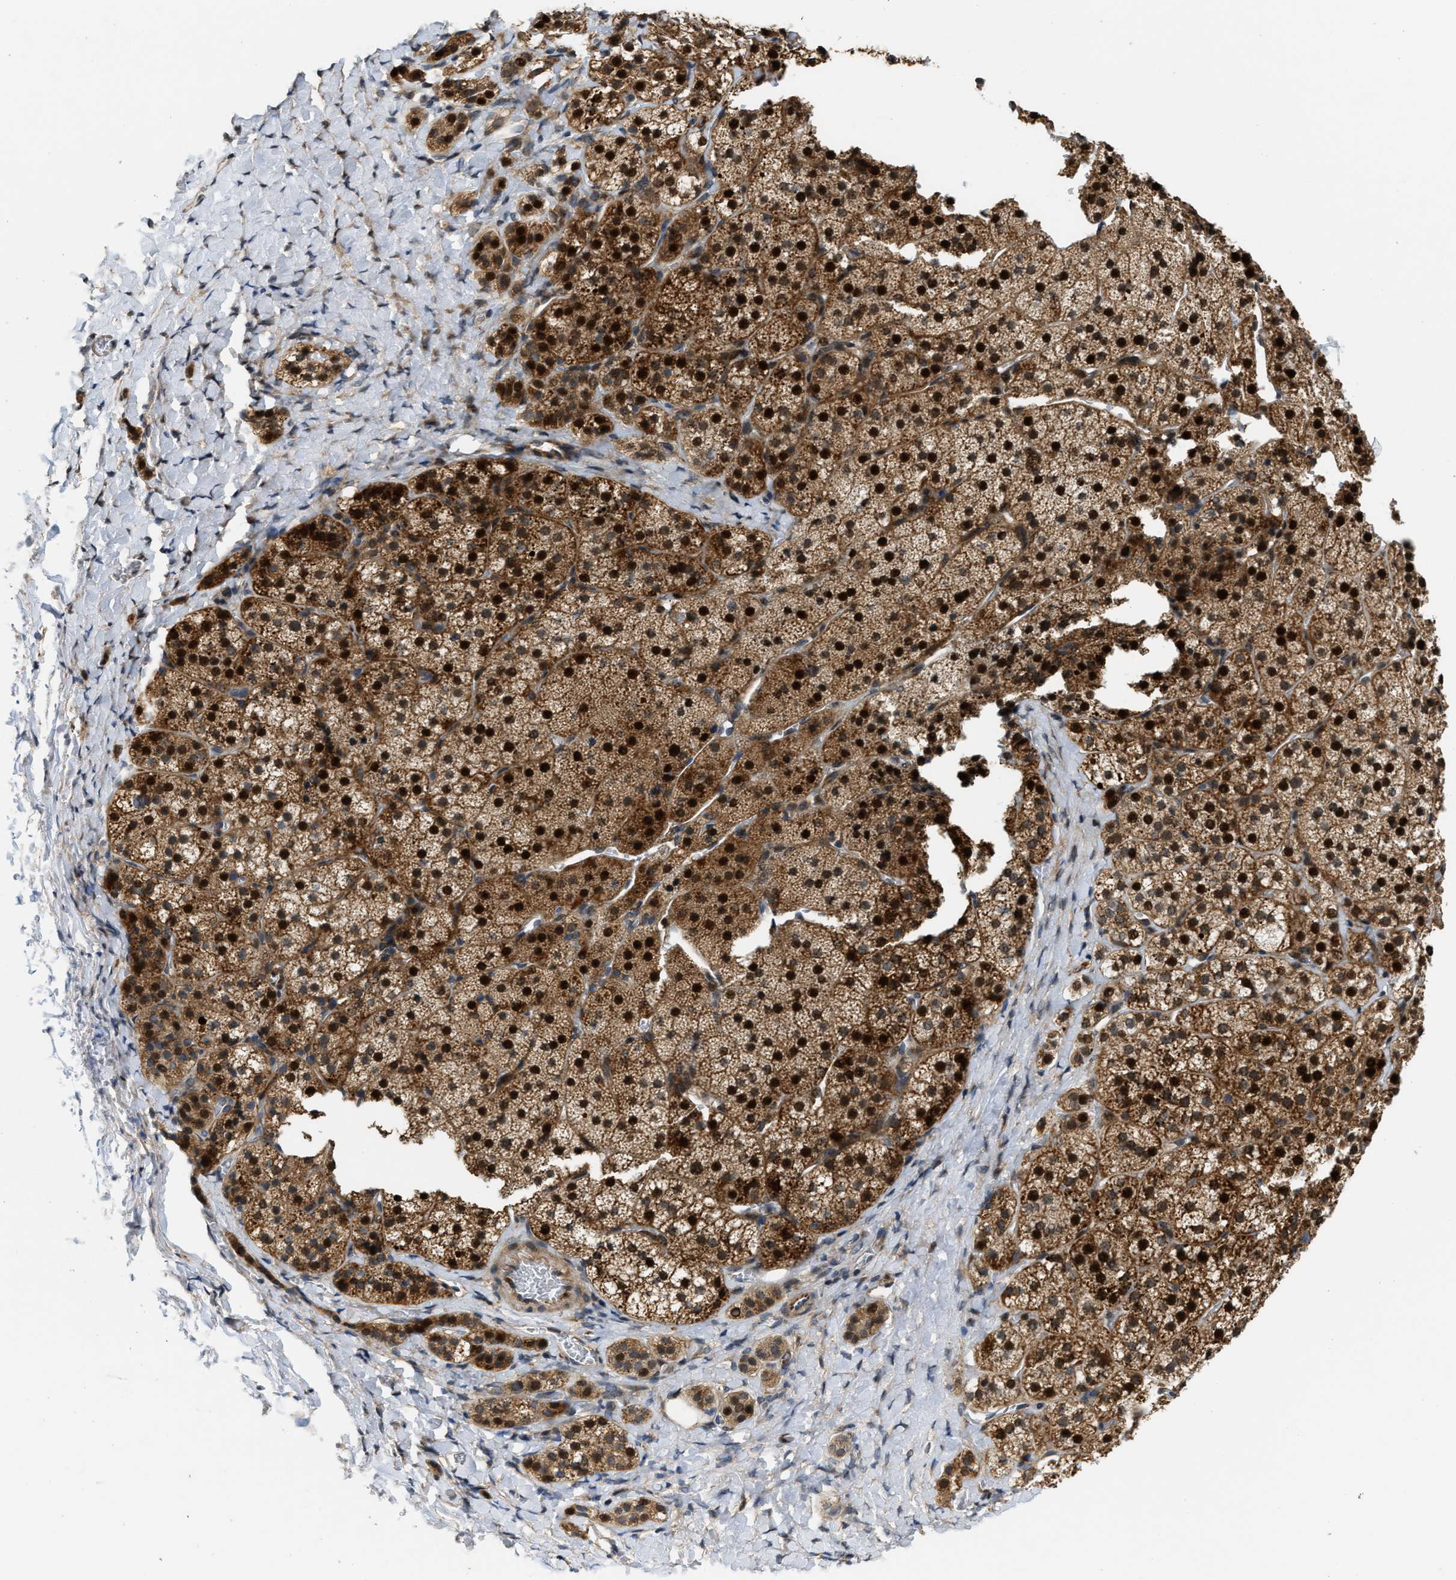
{"staining": {"intensity": "strong", "quantity": ">75%", "location": "cytoplasmic/membranous,nuclear"}, "tissue": "adrenal gland", "cell_type": "Glandular cells", "image_type": "normal", "snomed": [{"axis": "morphology", "description": "Normal tissue, NOS"}, {"axis": "topography", "description": "Adrenal gland"}], "caption": "Immunohistochemical staining of normal human adrenal gland shows >75% levels of strong cytoplasmic/membranous,nuclear protein staining in approximately >75% of glandular cells.", "gene": "SERTAD2", "patient": {"sex": "female", "age": 44}}